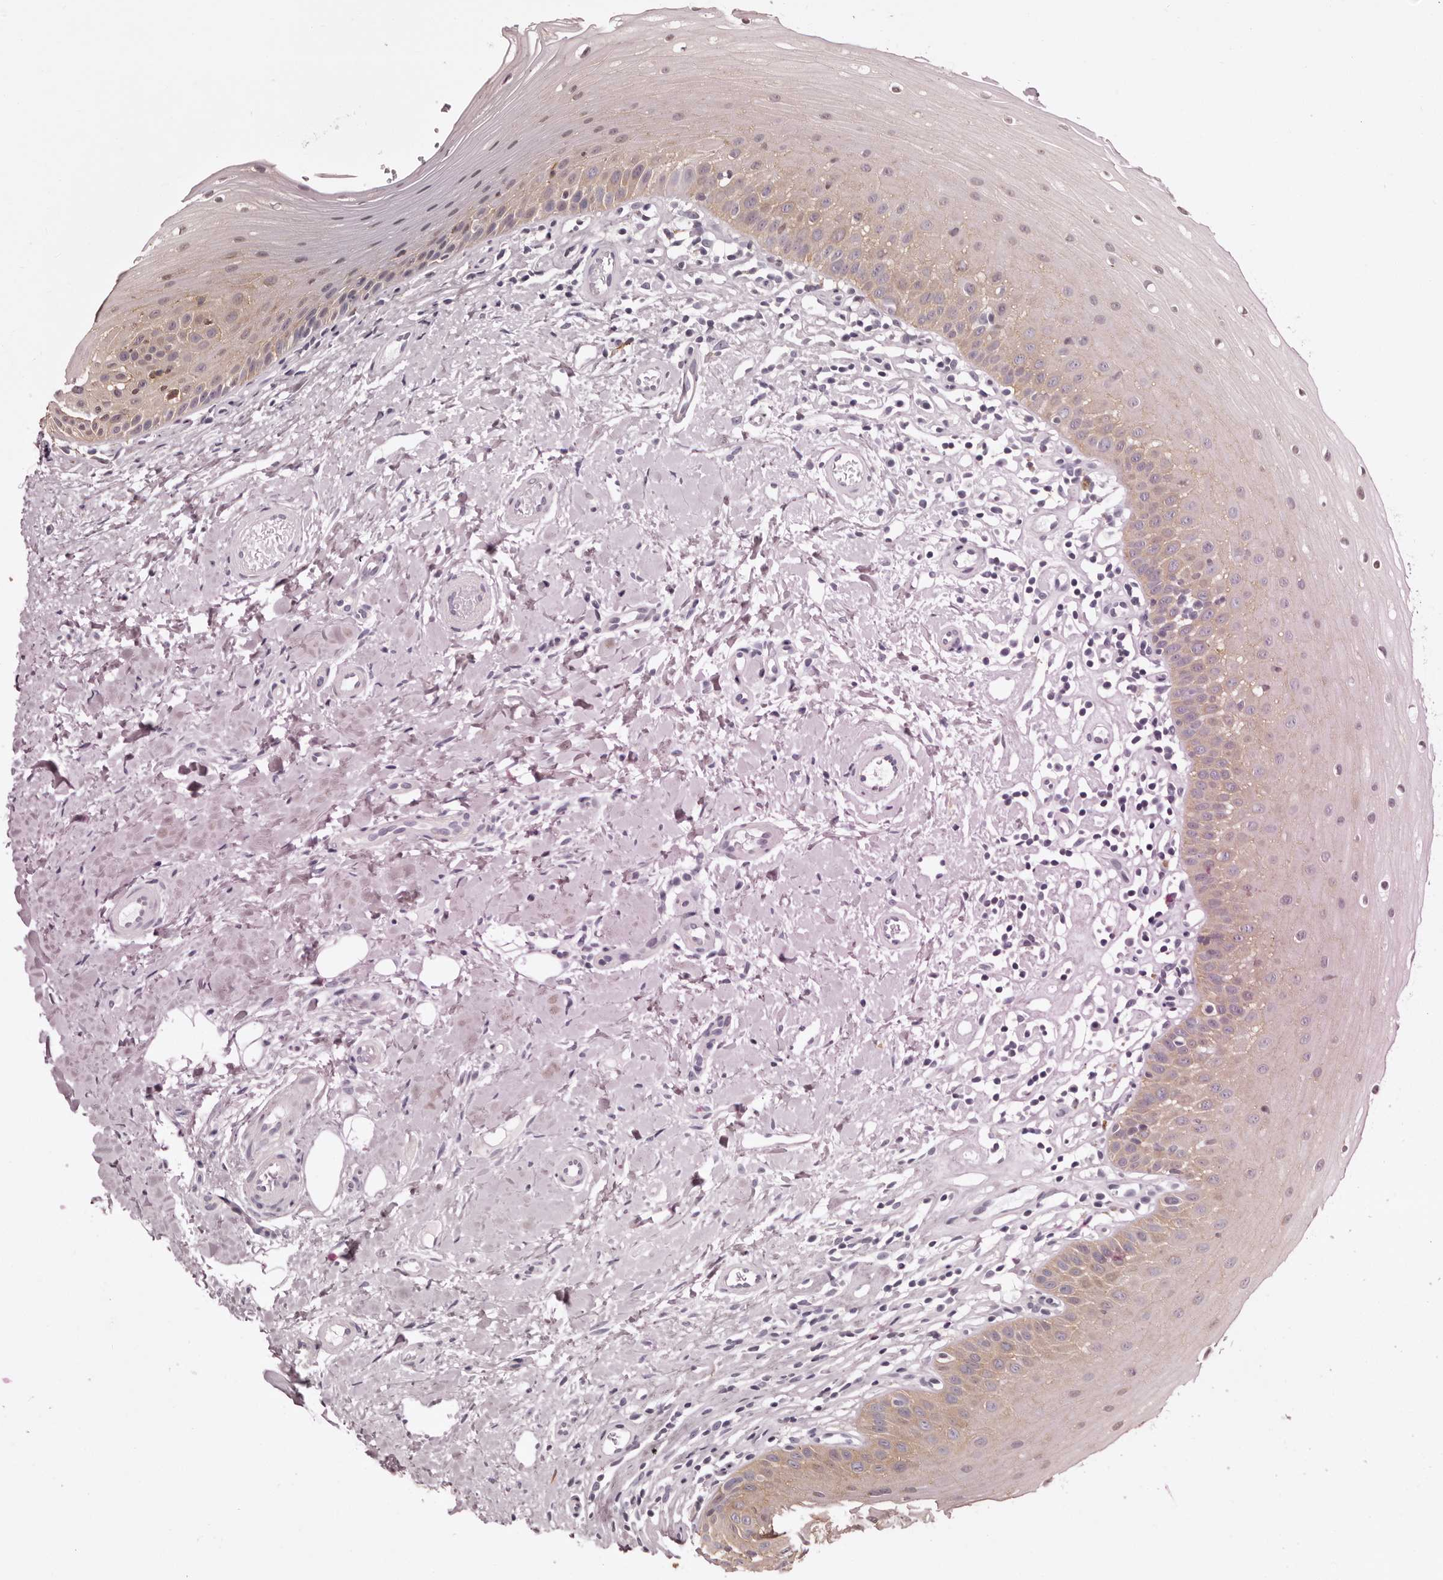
{"staining": {"intensity": "moderate", "quantity": "25%-75%", "location": "cytoplasmic/membranous"}, "tissue": "oral mucosa", "cell_type": "Squamous epithelial cells", "image_type": "normal", "snomed": [{"axis": "morphology", "description": "Normal tissue, NOS"}, {"axis": "topography", "description": "Oral tissue"}], "caption": "Oral mucosa stained with DAB immunohistochemistry (IHC) exhibits medium levels of moderate cytoplasmic/membranous expression in approximately 25%-75% of squamous epithelial cells. (DAB IHC, brown staining for protein, blue staining for nuclei).", "gene": "LAD1", "patient": {"sex": "female", "age": 56}}